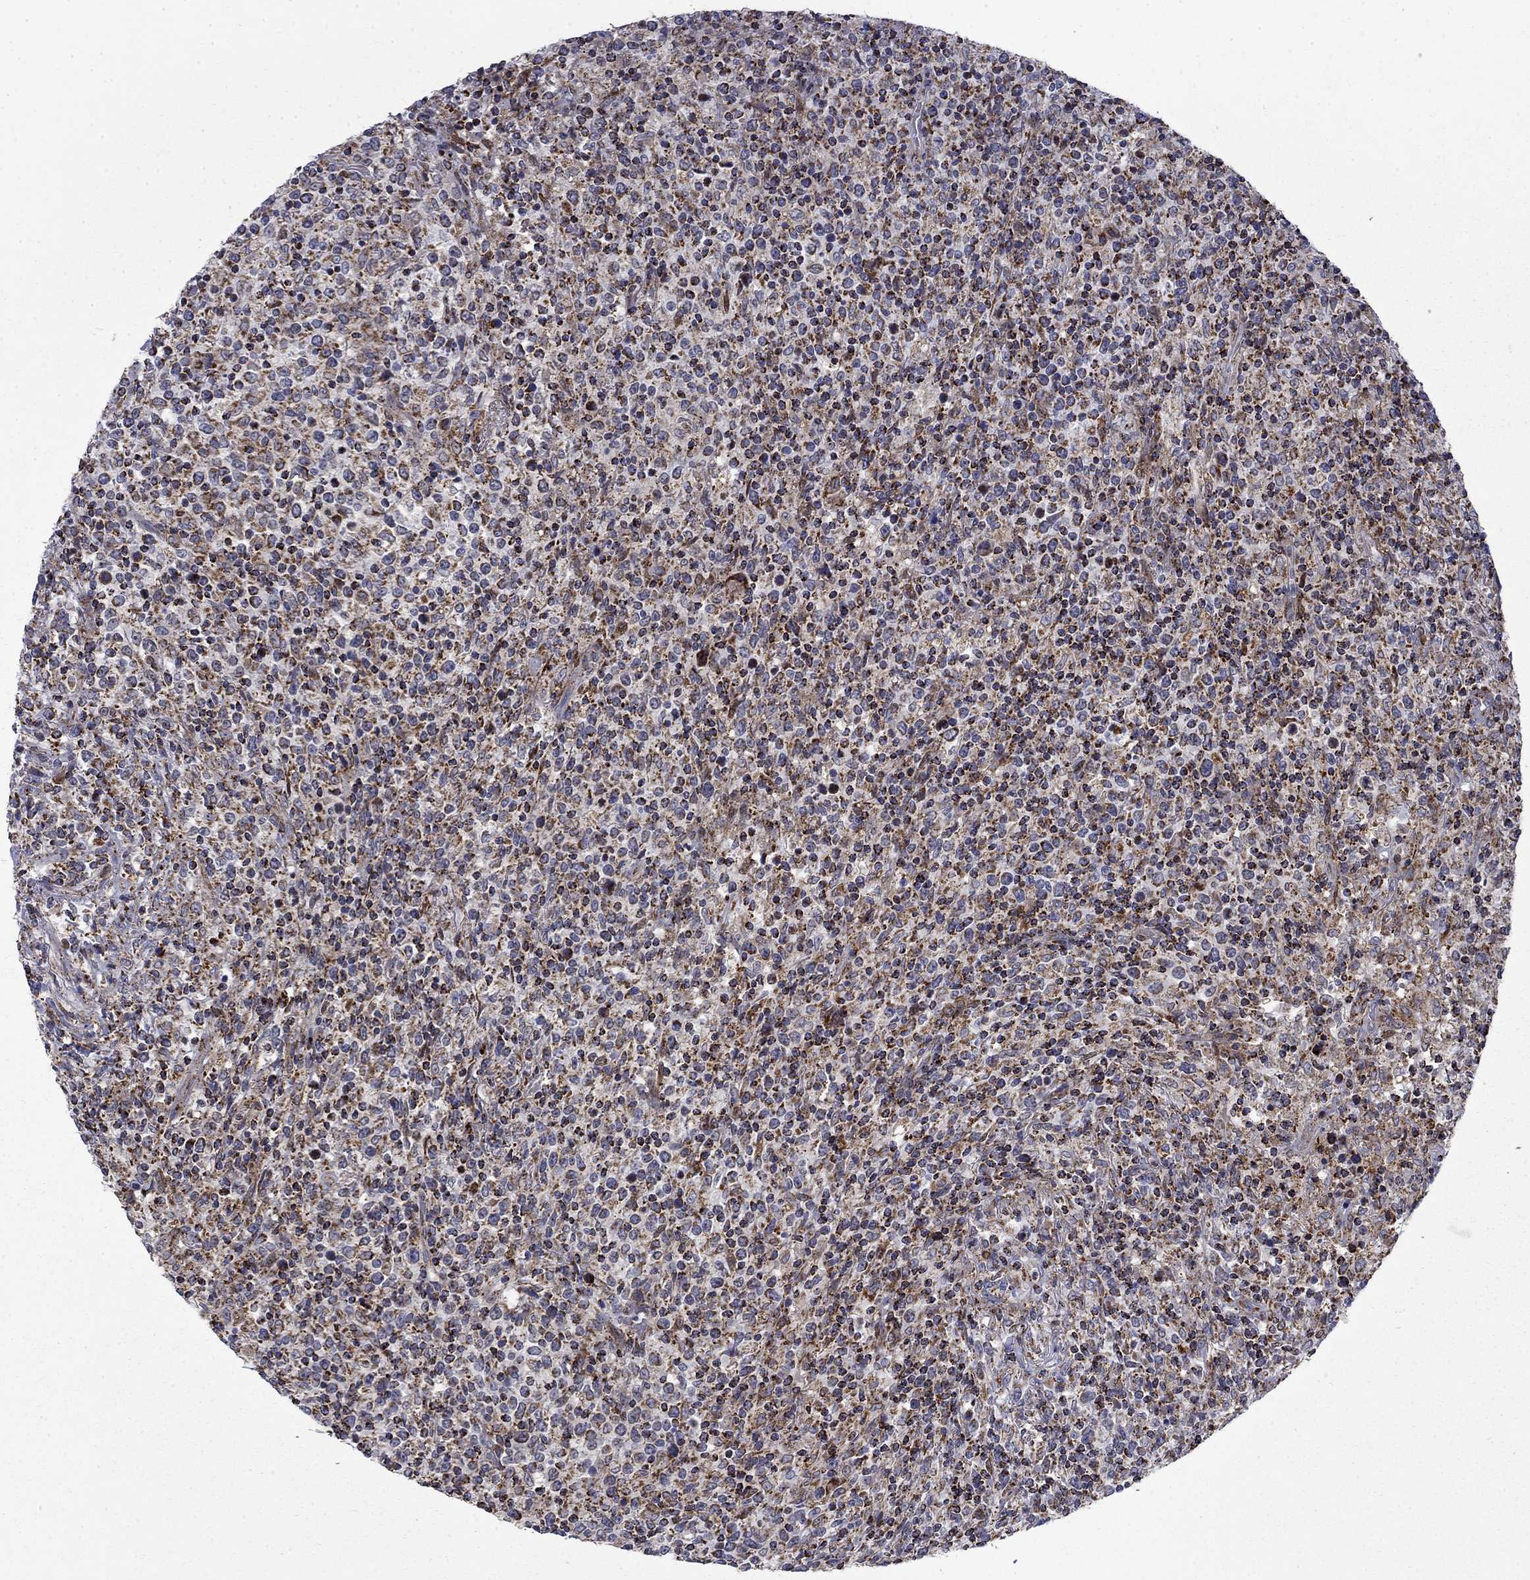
{"staining": {"intensity": "moderate", "quantity": ">75%", "location": "cytoplasmic/membranous"}, "tissue": "lymphoma", "cell_type": "Tumor cells", "image_type": "cancer", "snomed": [{"axis": "morphology", "description": "Malignant lymphoma, non-Hodgkin's type, High grade"}, {"axis": "topography", "description": "Lung"}], "caption": "Immunohistochemical staining of human malignant lymphoma, non-Hodgkin's type (high-grade) shows medium levels of moderate cytoplasmic/membranous staining in approximately >75% of tumor cells.", "gene": "PCBP3", "patient": {"sex": "male", "age": 79}}